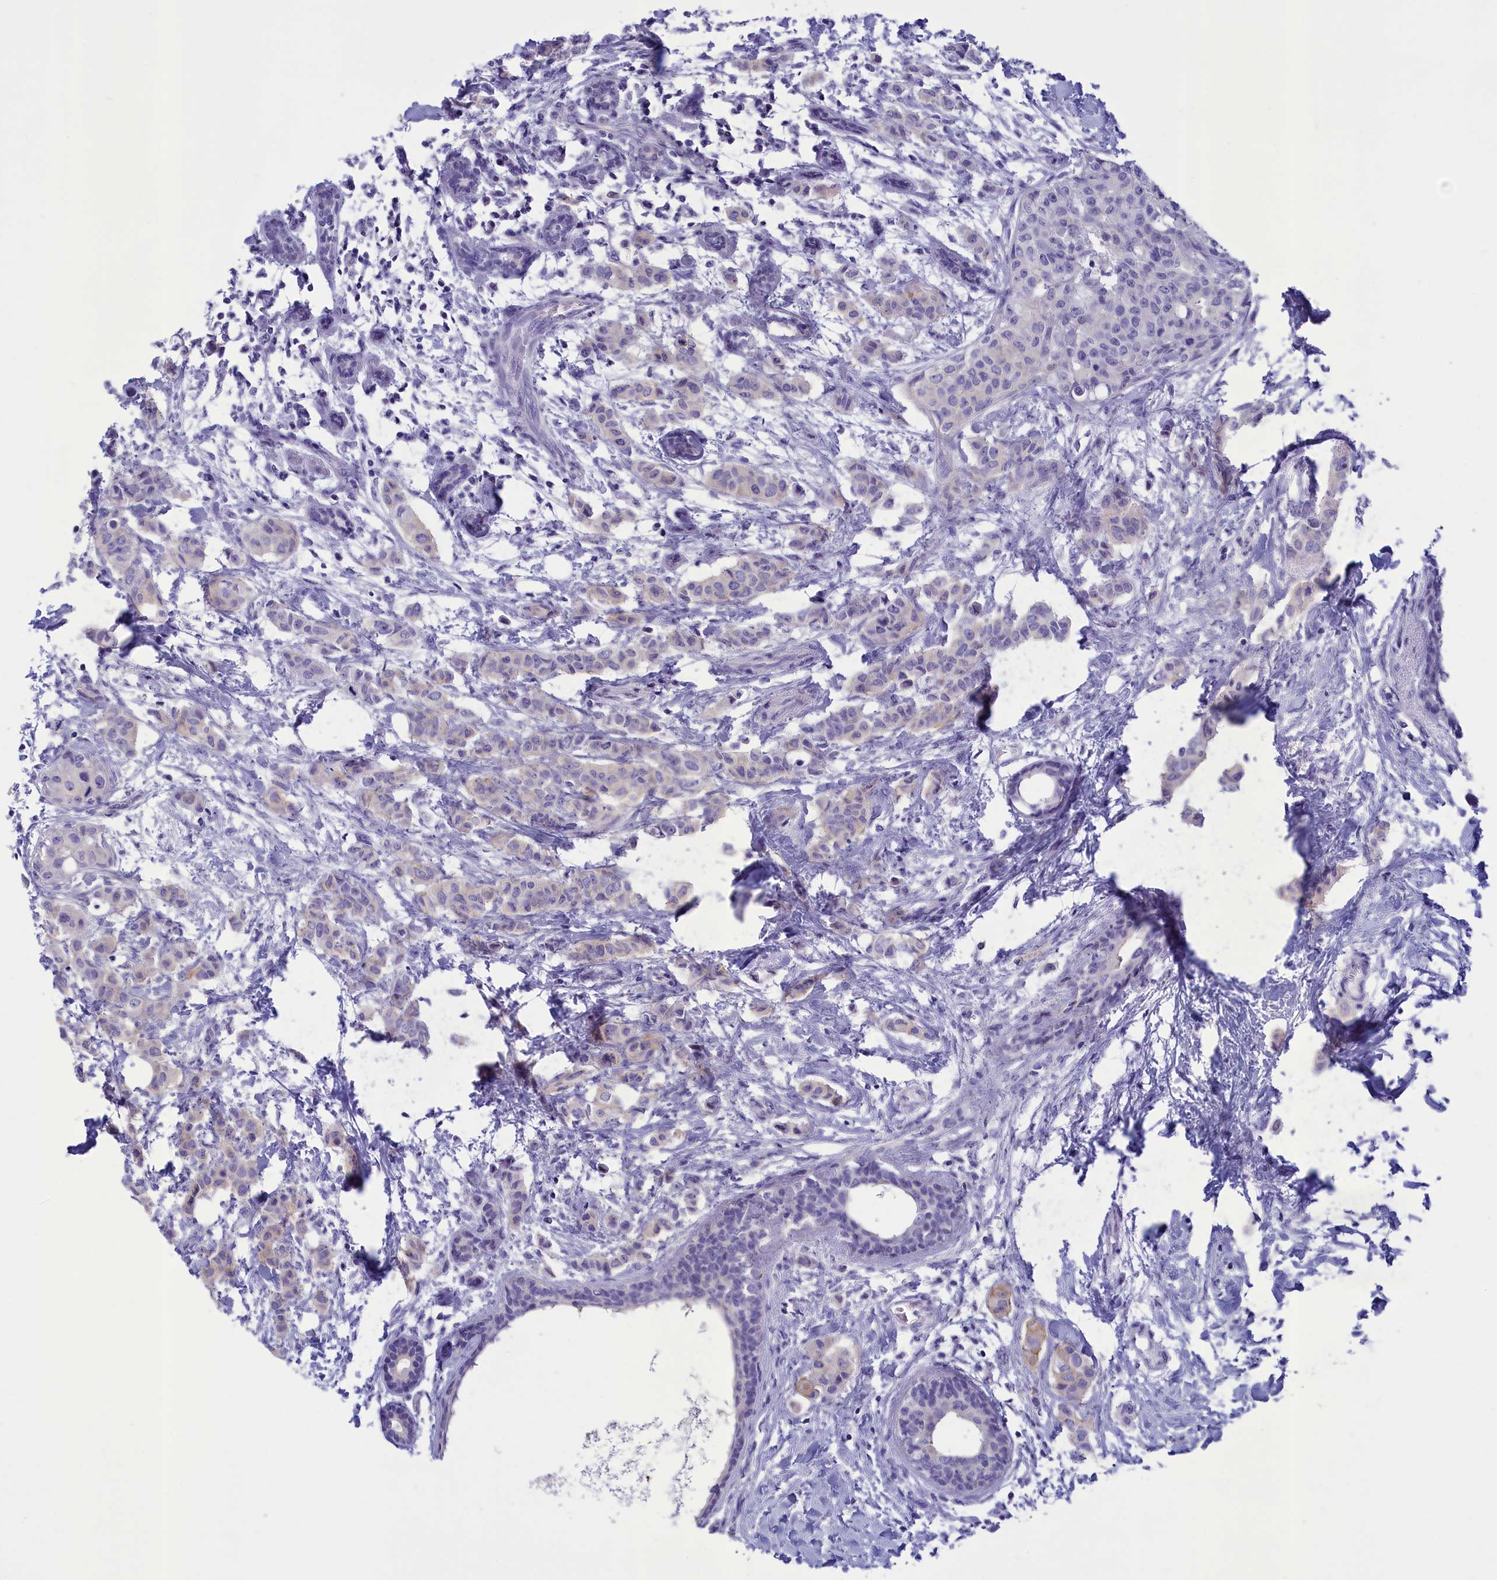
{"staining": {"intensity": "negative", "quantity": "none", "location": "none"}, "tissue": "breast cancer", "cell_type": "Tumor cells", "image_type": "cancer", "snomed": [{"axis": "morphology", "description": "Duct carcinoma"}, {"axis": "topography", "description": "Breast"}], "caption": "This is a histopathology image of immunohistochemistry staining of breast cancer (infiltrating ductal carcinoma), which shows no expression in tumor cells. (DAB (3,3'-diaminobenzidine) IHC with hematoxylin counter stain).", "gene": "CORO2A", "patient": {"sex": "female", "age": 40}}